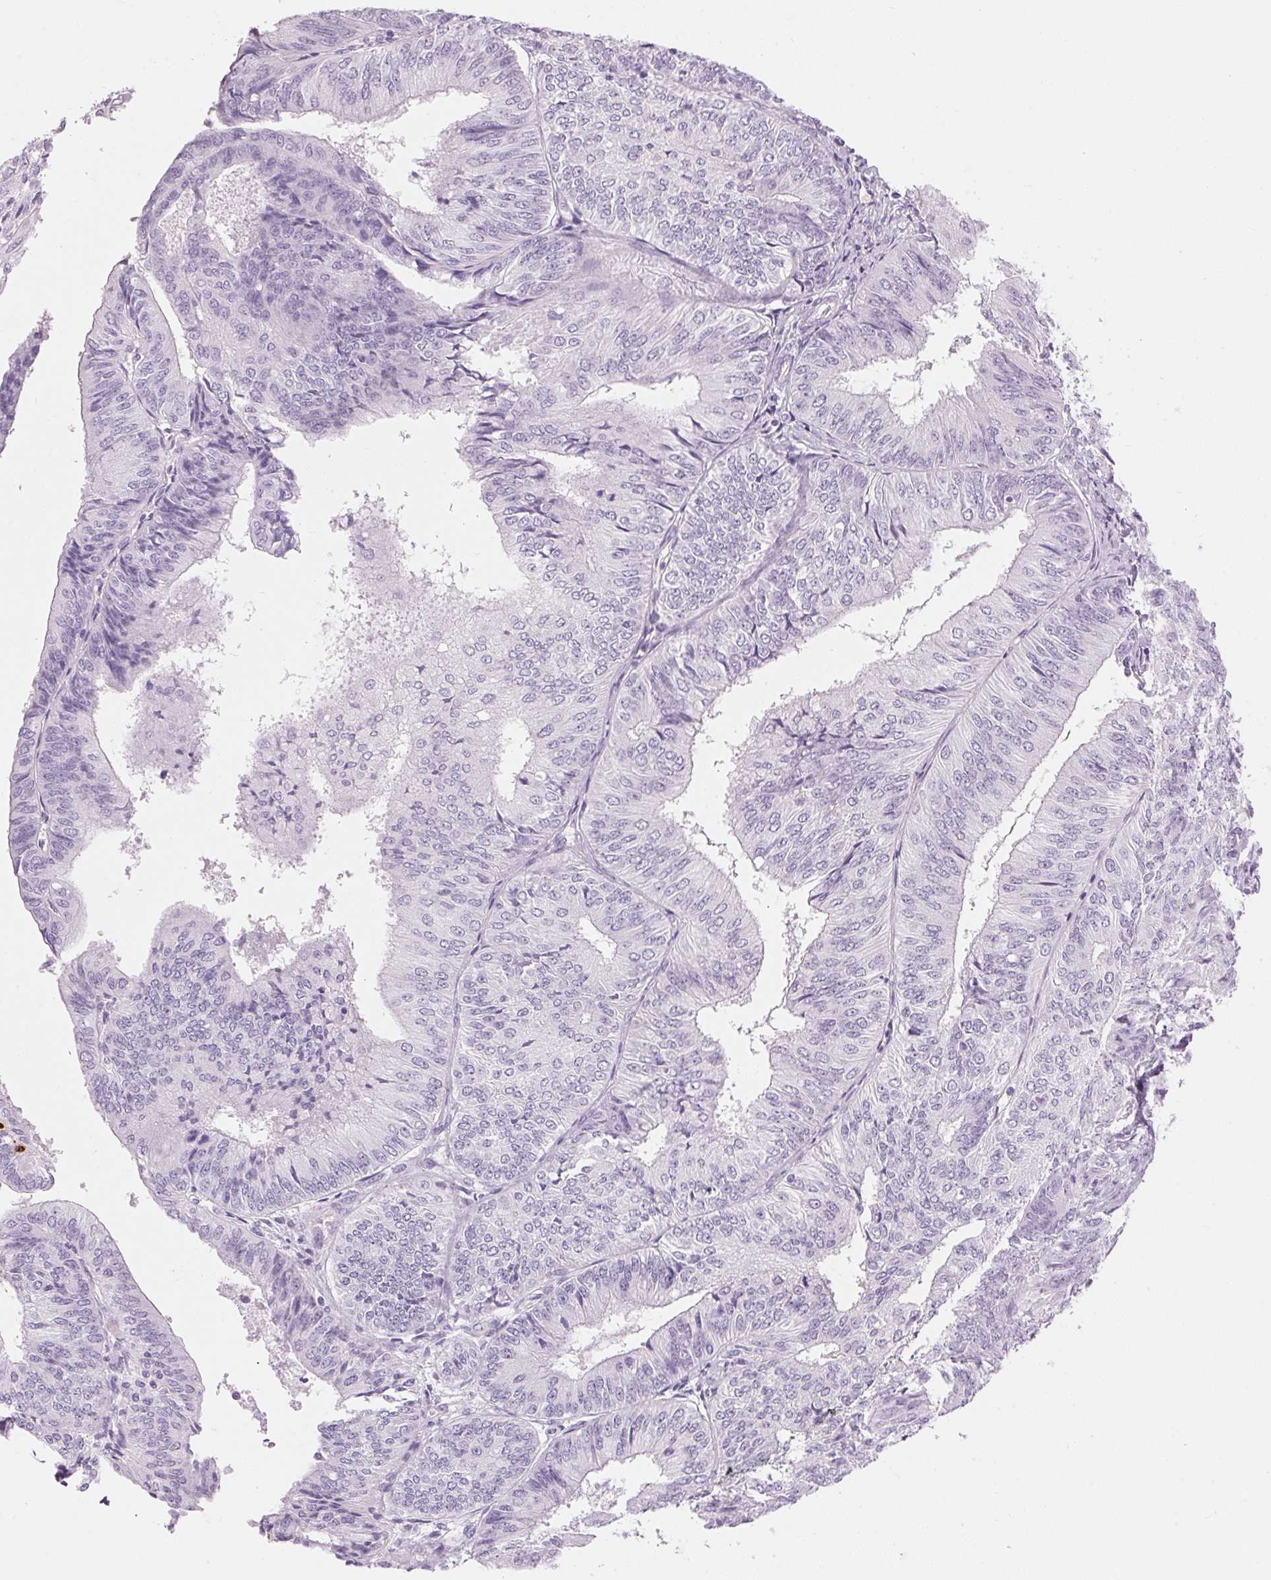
{"staining": {"intensity": "negative", "quantity": "none", "location": "none"}, "tissue": "endometrial cancer", "cell_type": "Tumor cells", "image_type": "cancer", "snomed": [{"axis": "morphology", "description": "Adenocarcinoma, NOS"}, {"axis": "topography", "description": "Endometrium"}], "caption": "High magnification brightfield microscopy of endometrial cancer (adenocarcinoma) stained with DAB (3,3'-diaminobenzidine) (brown) and counterstained with hematoxylin (blue): tumor cells show no significant staining.", "gene": "KLK7", "patient": {"sex": "female", "age": 58}}